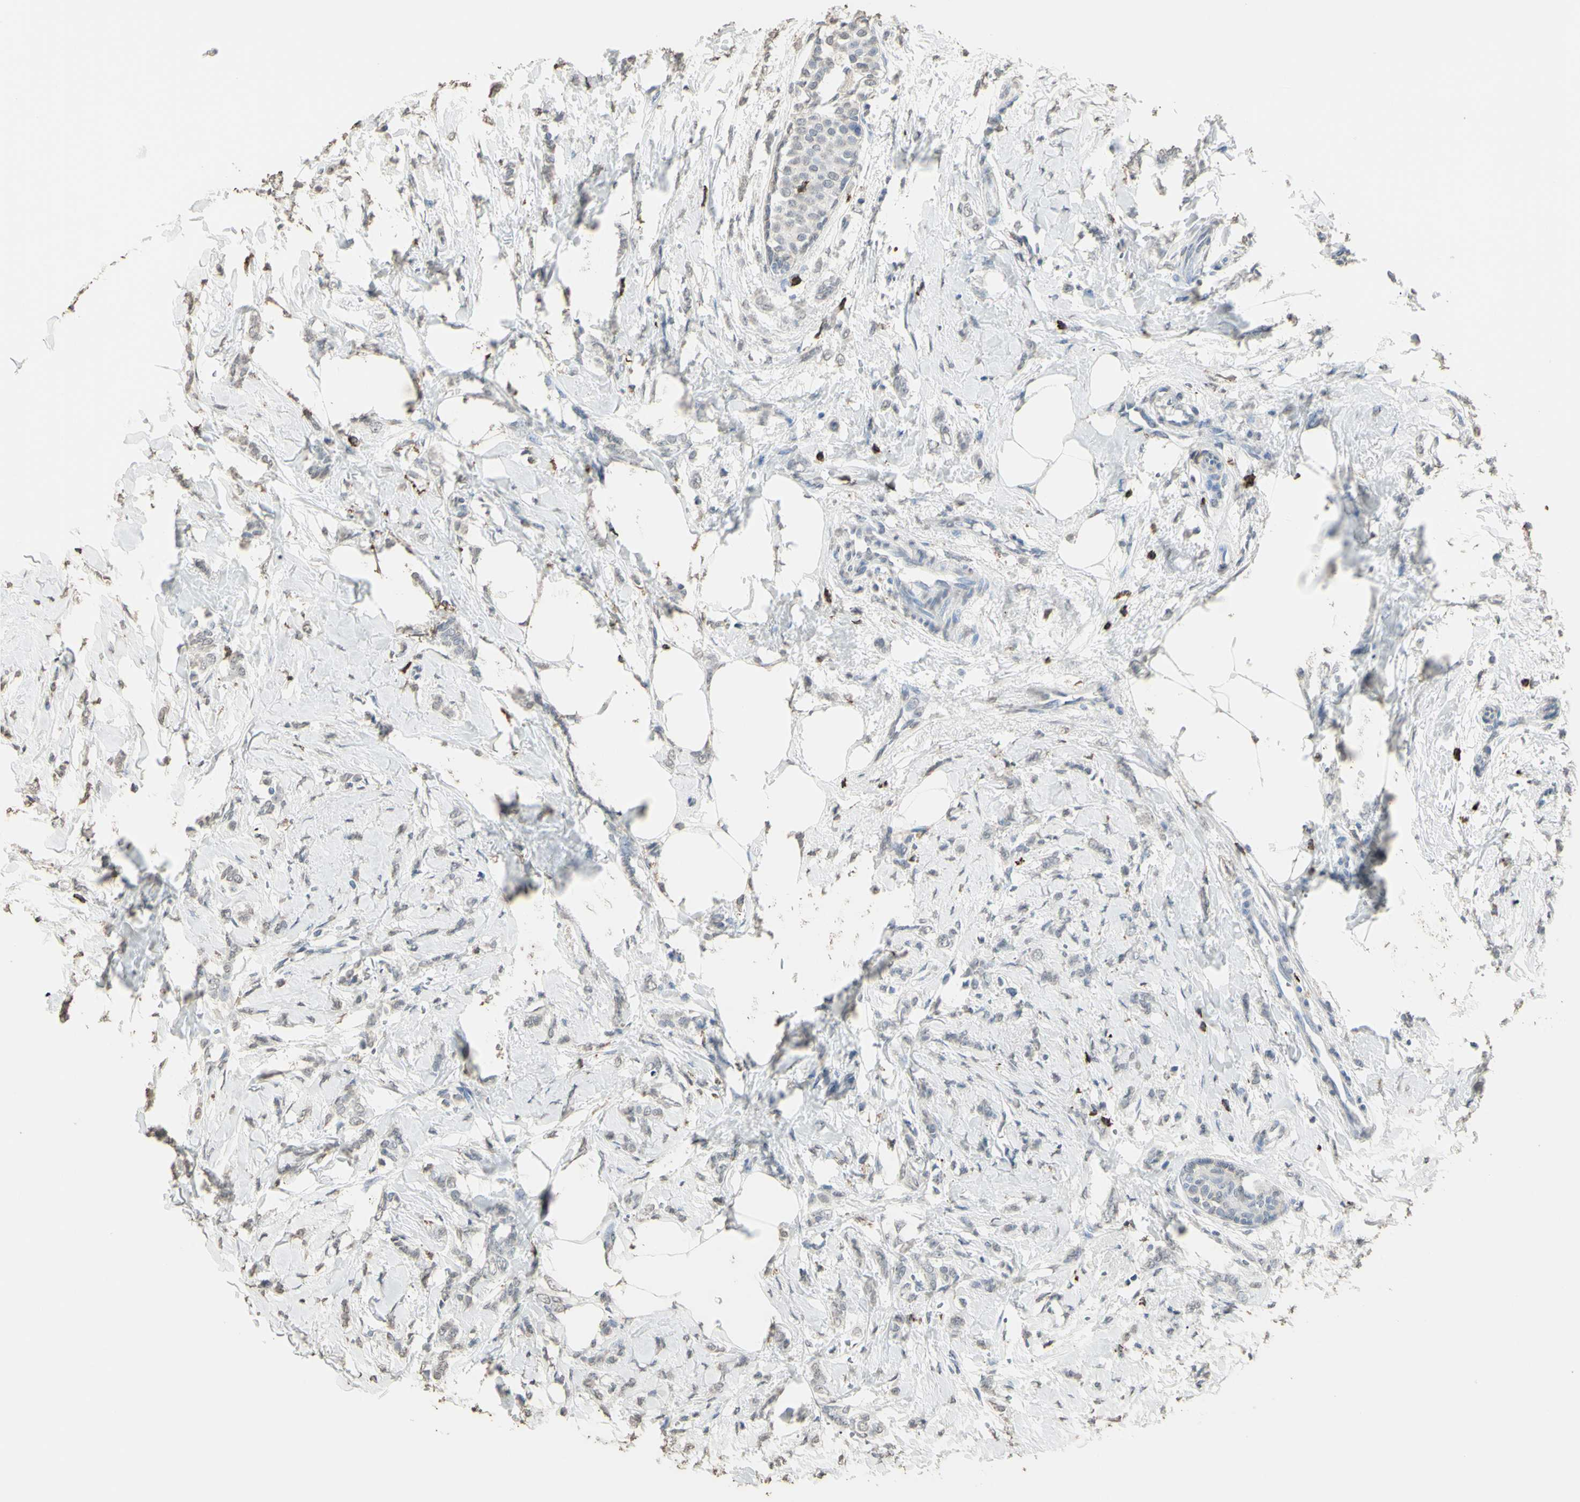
{"staining": {"intensity": "negative", "quantity": "none", "location": "none"}, "tissue": "breast cancer", "cell_type": "Tumor cells", "image_type": "cancer", "snomed": [{"axis": "morphology", "description": "Lobular carcinoma, in situ"}, {"axis": "morphology", "description": "Lobular carcinoma"}, {"axis": "topography", "description": "Breast"}], "caption": "The immunohistochemistry (IHC) image has no significant staining in tumor cells of lobular carcinoma (breast) tissue.", "gene": "PSTPIP1", "patient": {"sex": "female", "age": 41}}